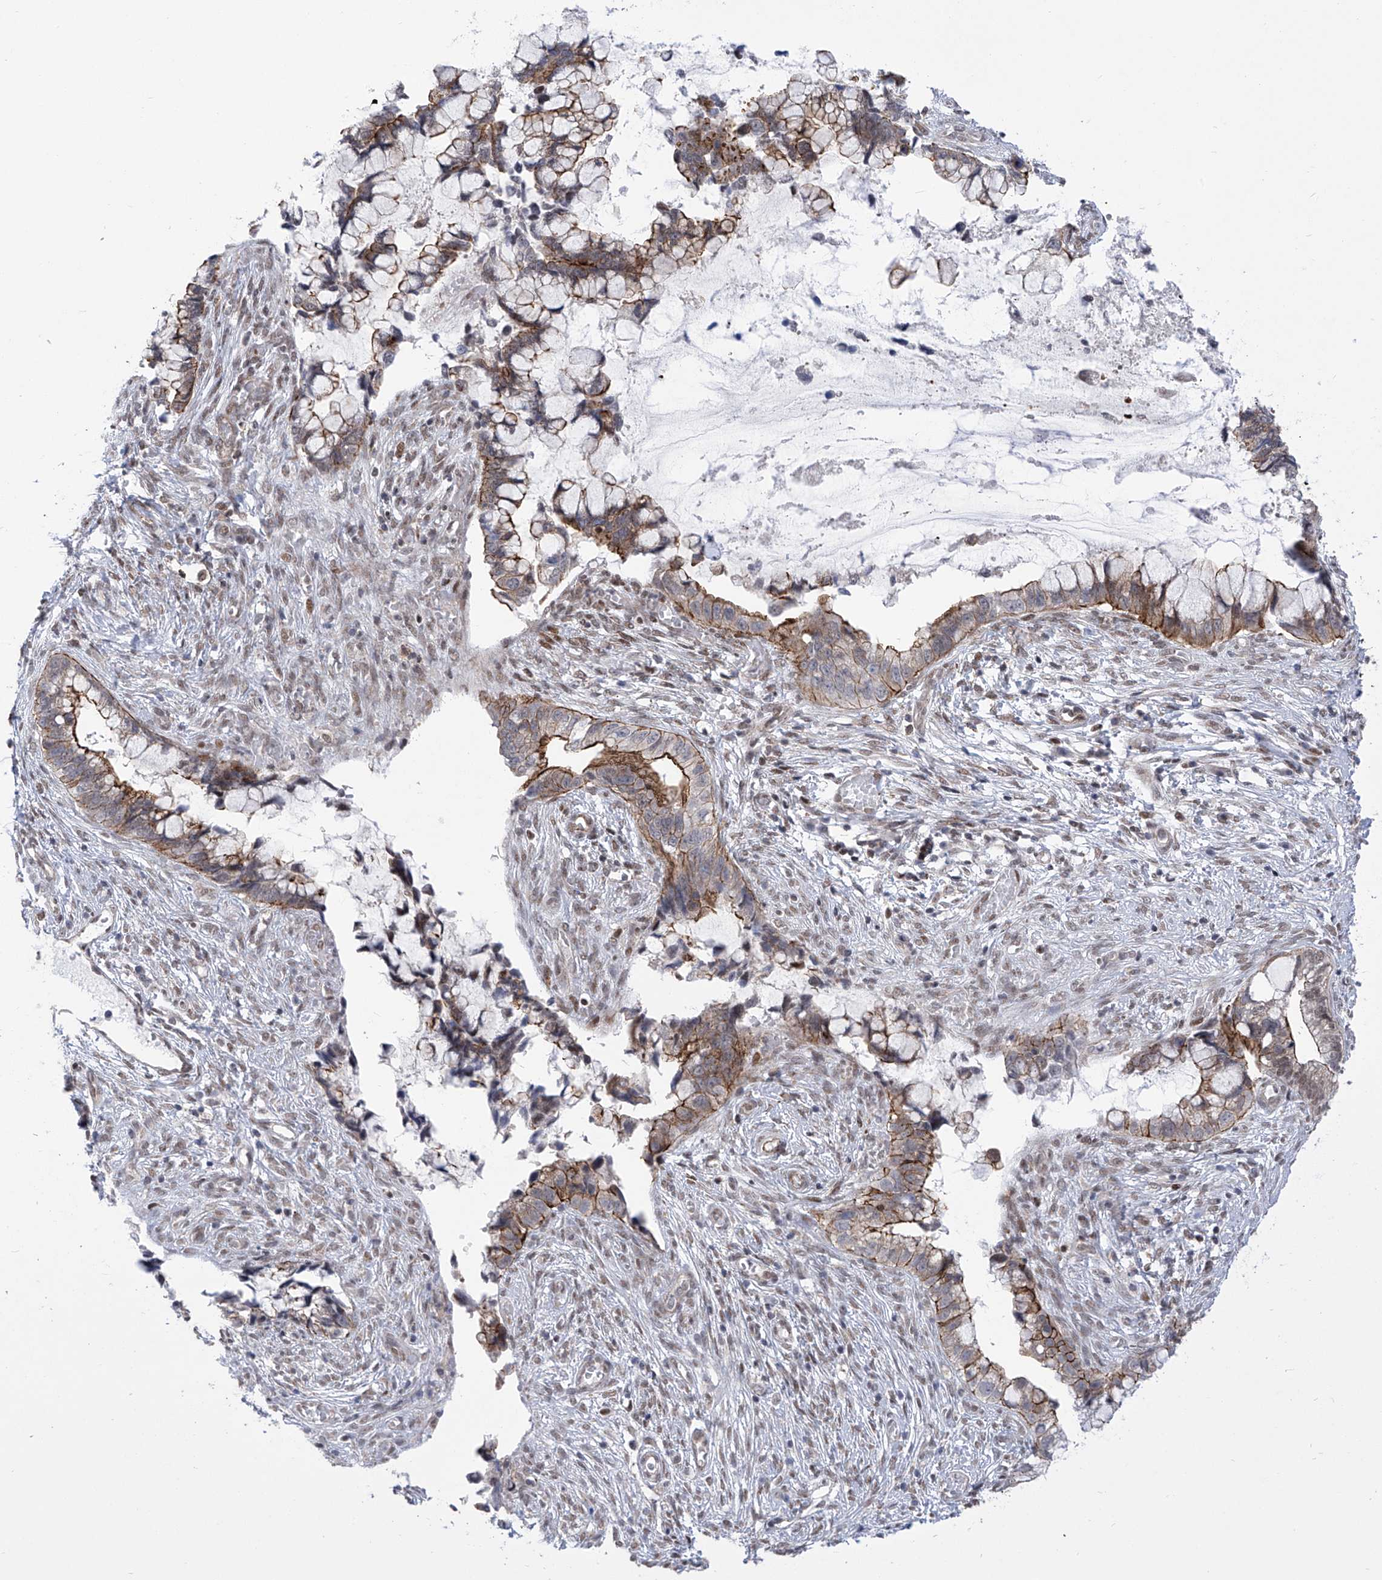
{"staining": {"intensity": "moderate", "quantity": "25%-75%", "location": "cytoplasmic/membranous,nuclear"}, "tissue": "cervical cancer", "cell_type": "Tumor cells", "image_type": "cancer", "snomed": [{"axis": "morphology", "description": "Adenocarcinoma, NOS"}, {"axis": "topography", "description": "Cervix"}], "caption": "Cervical adenocarcinoma was stained to show a protein in brown. There is medium levels of moderate cytoplasmic/membranous and nuclear staining in about 25%-75% of tumor cells.", "gene": "CEP290", "patient": {"sex": "female", "age": 44}}